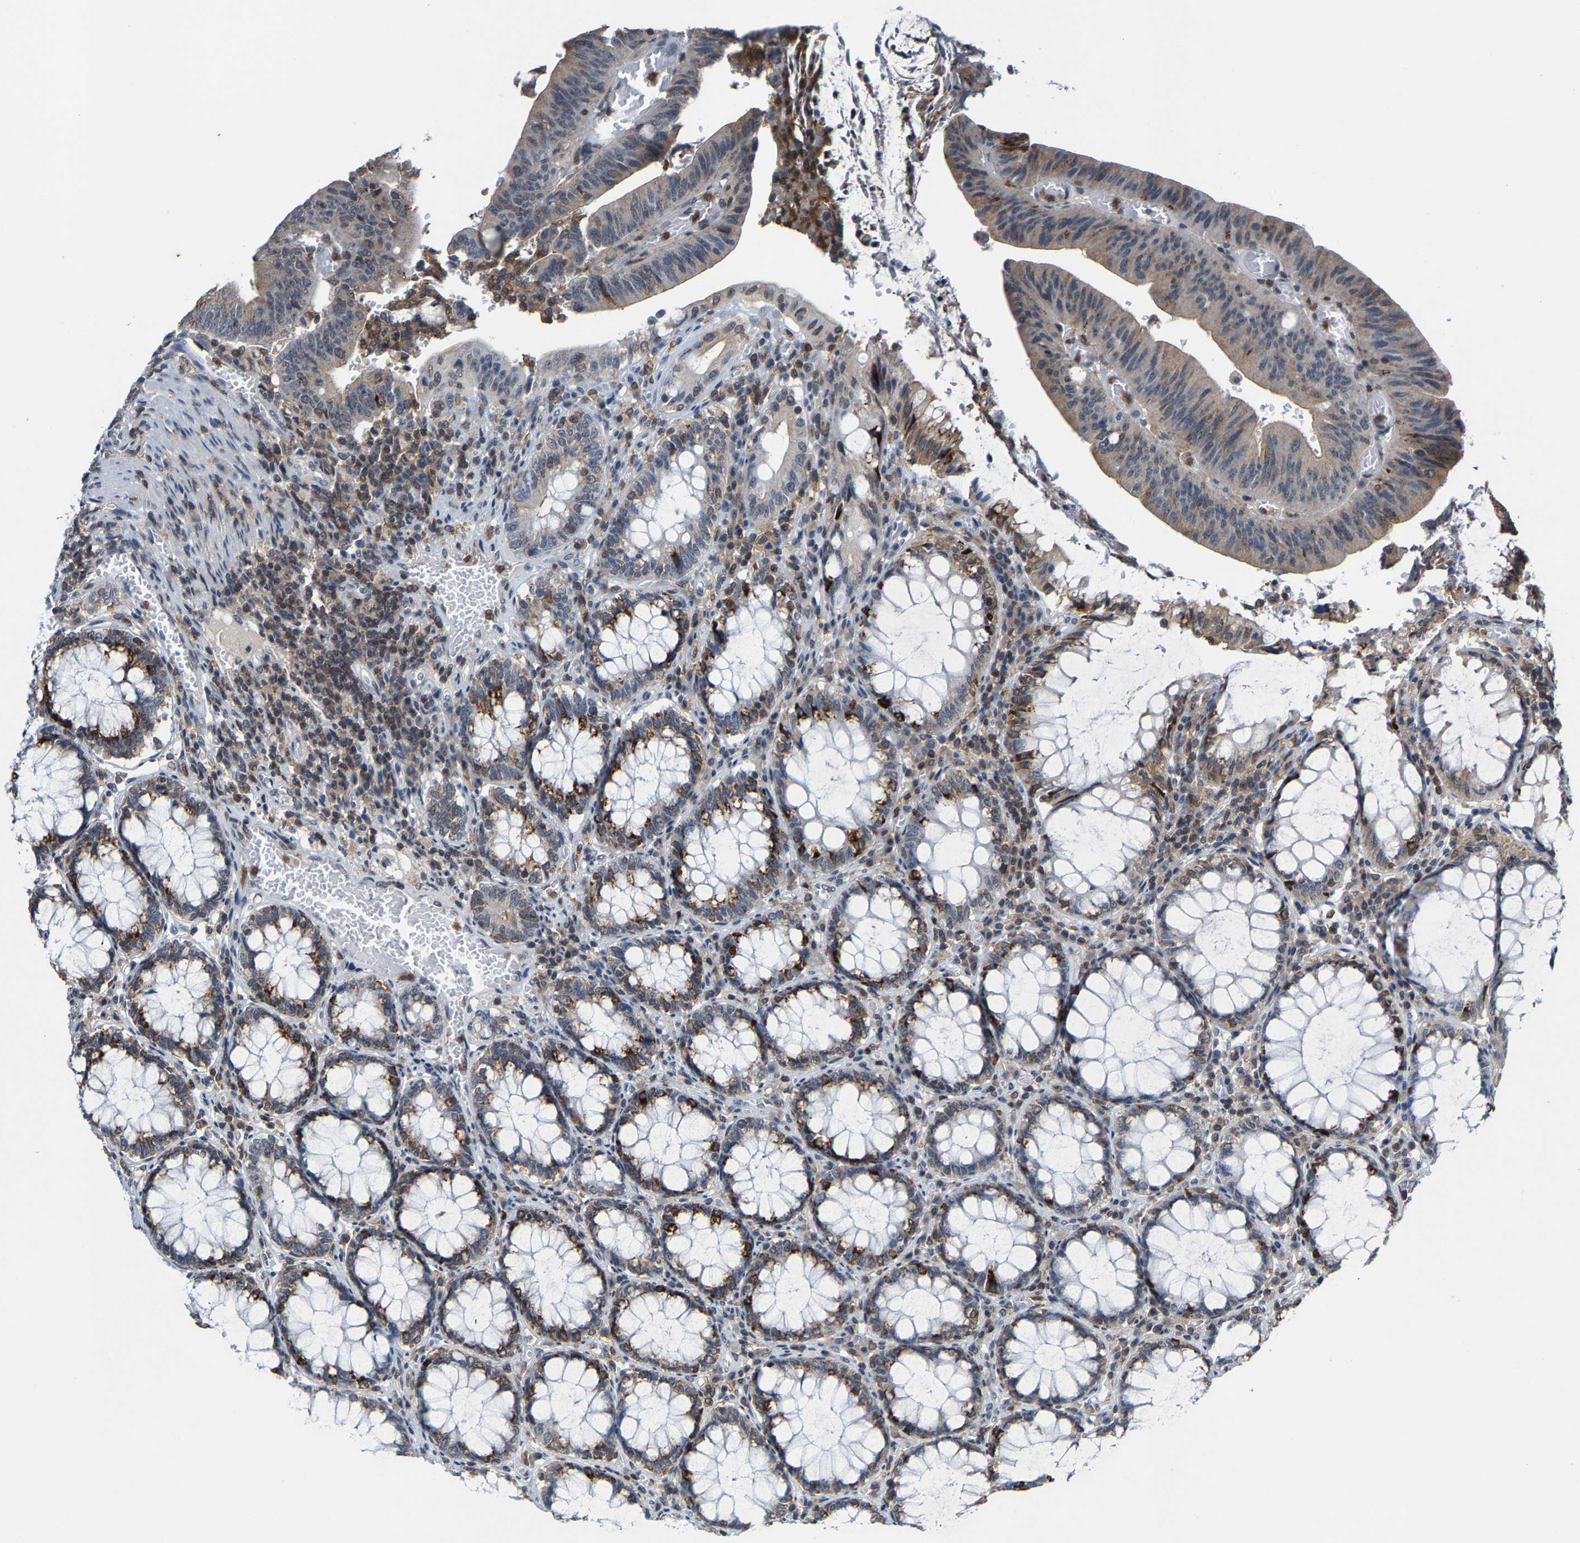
{"staining": {"intensity": "moderate", "quantity": "<25%", "location": "cytoplasmic/membranous"}, "tissue": "colorectal cancer", "cell_type": "Tumor cells", "image_type": "cancer", "snomed": [{"axis": "morphology", "description": "Normal tissue, NOS"}, {"axis": "morphology", "description": "Adenocarcinoma, NOS"}, {"axis": "topography", "description": "Rectum"}], "caption": "An immunohistochemistry (IHC) image of tumor tissue is shown. Protein staining in brown highlights moderate cytoplasmic/membranous positivity in colorectal cancer (adenocarcinoma) within tumor cells. The protein is stained brown, and the nuclei are stained in blue (DAB (3,3'-diaminobenzidine) IHC with brightfield microscopy, high magnification).", "gene": "FGD3", "patient": {"sex": "female", "age": 66}}